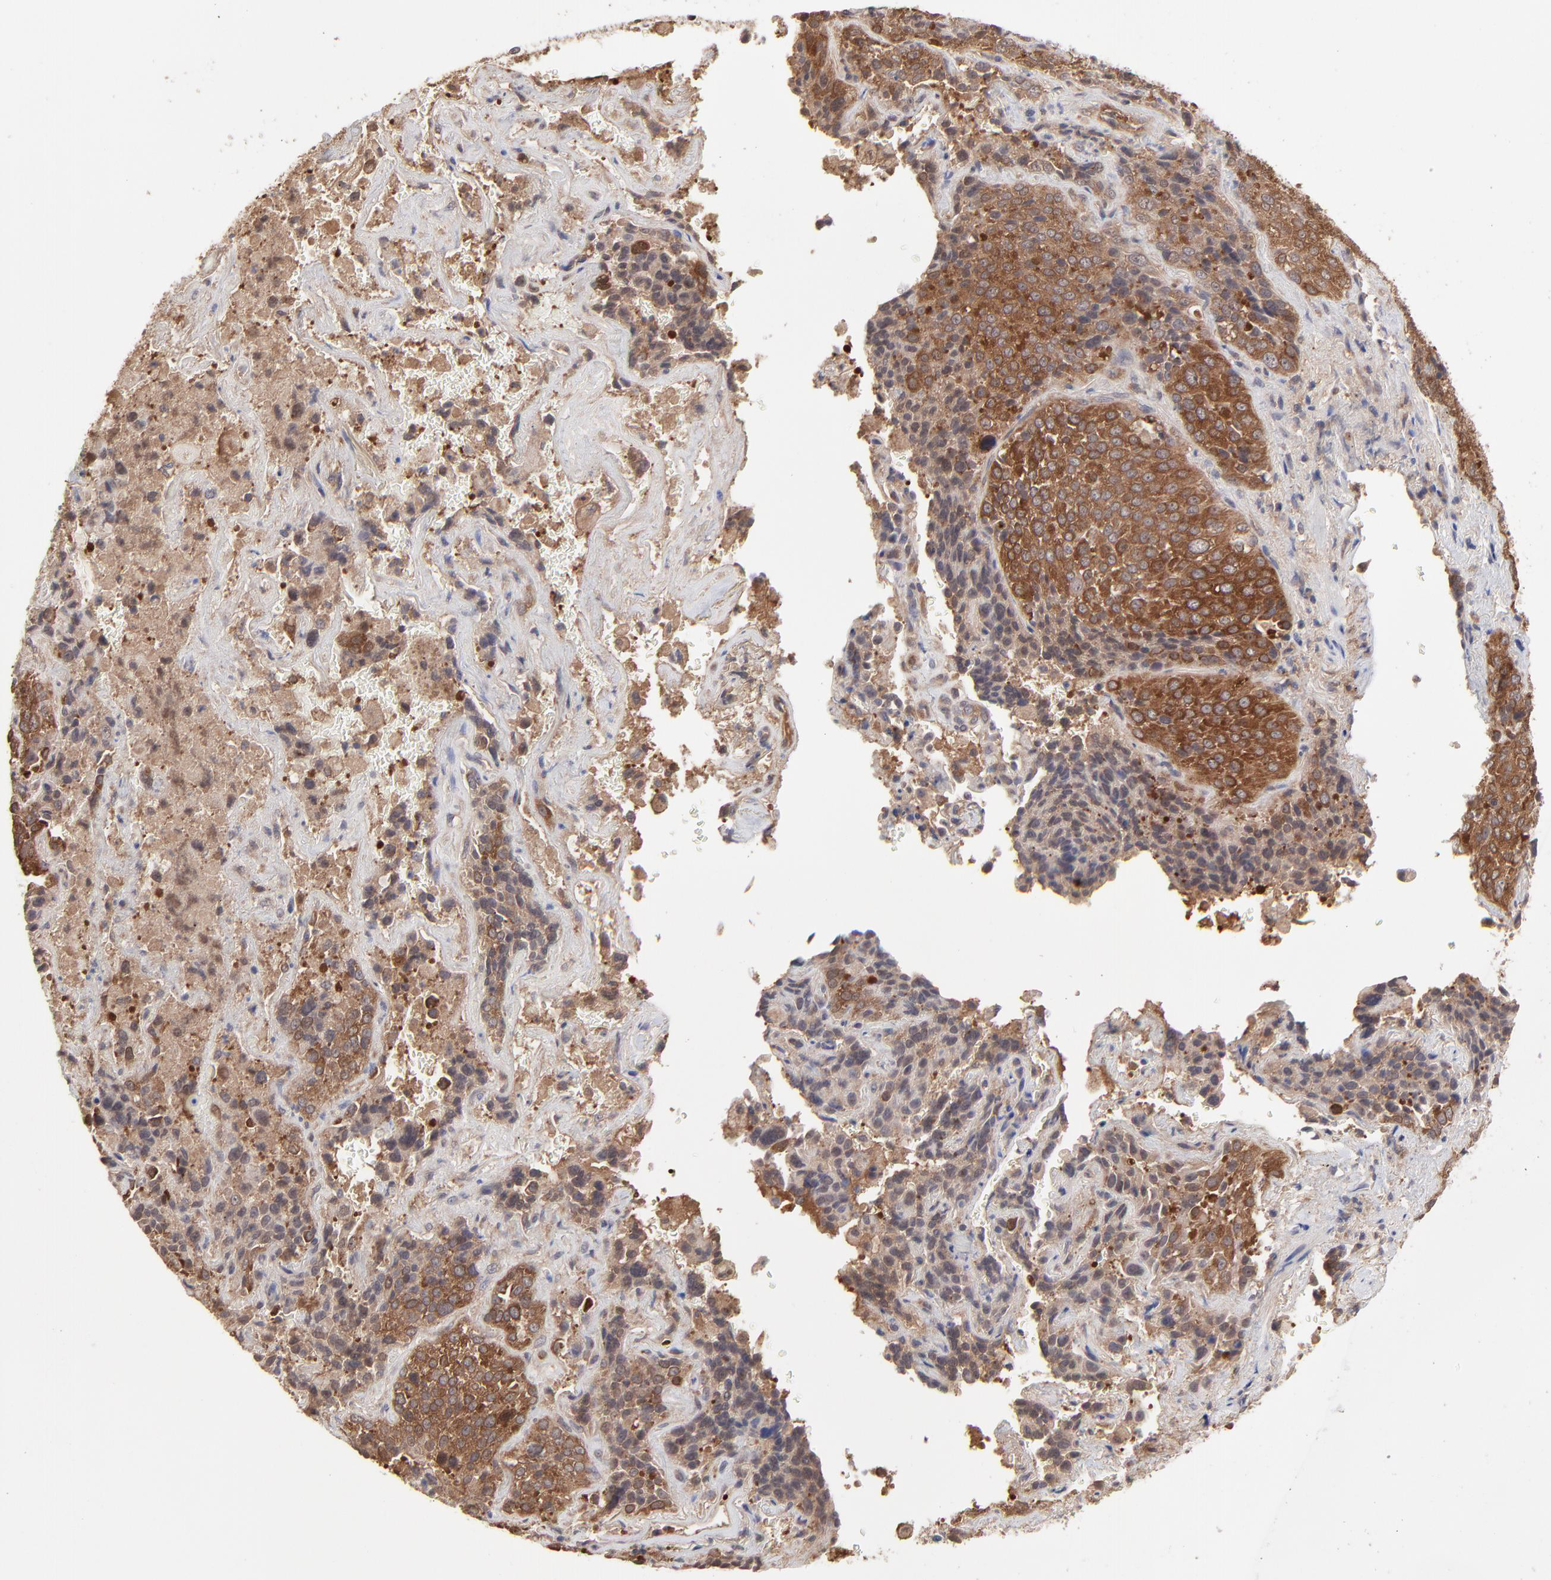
{"staining": {"intensity": "strong", "quantity": ">75%", "location": "cytoplasmic/membranous"}, "tissue": "lung cancer", "cell_type": "Tumor cells", "image_type": "cancer", "snomed": [{"axis": "morphology", "description": "Squamous cell carcinoma, NOS"}, {"axis": "topography", "description": "Lung"}], "caption": "Human lung squamous cell carcinoma stained for a protein (brown) exhibits strong cytoplasmic/membranous positive positivity in approximately >75% of tumor cells.", "gene": "GART", "patient": {"sex": "male", "age": 54}}